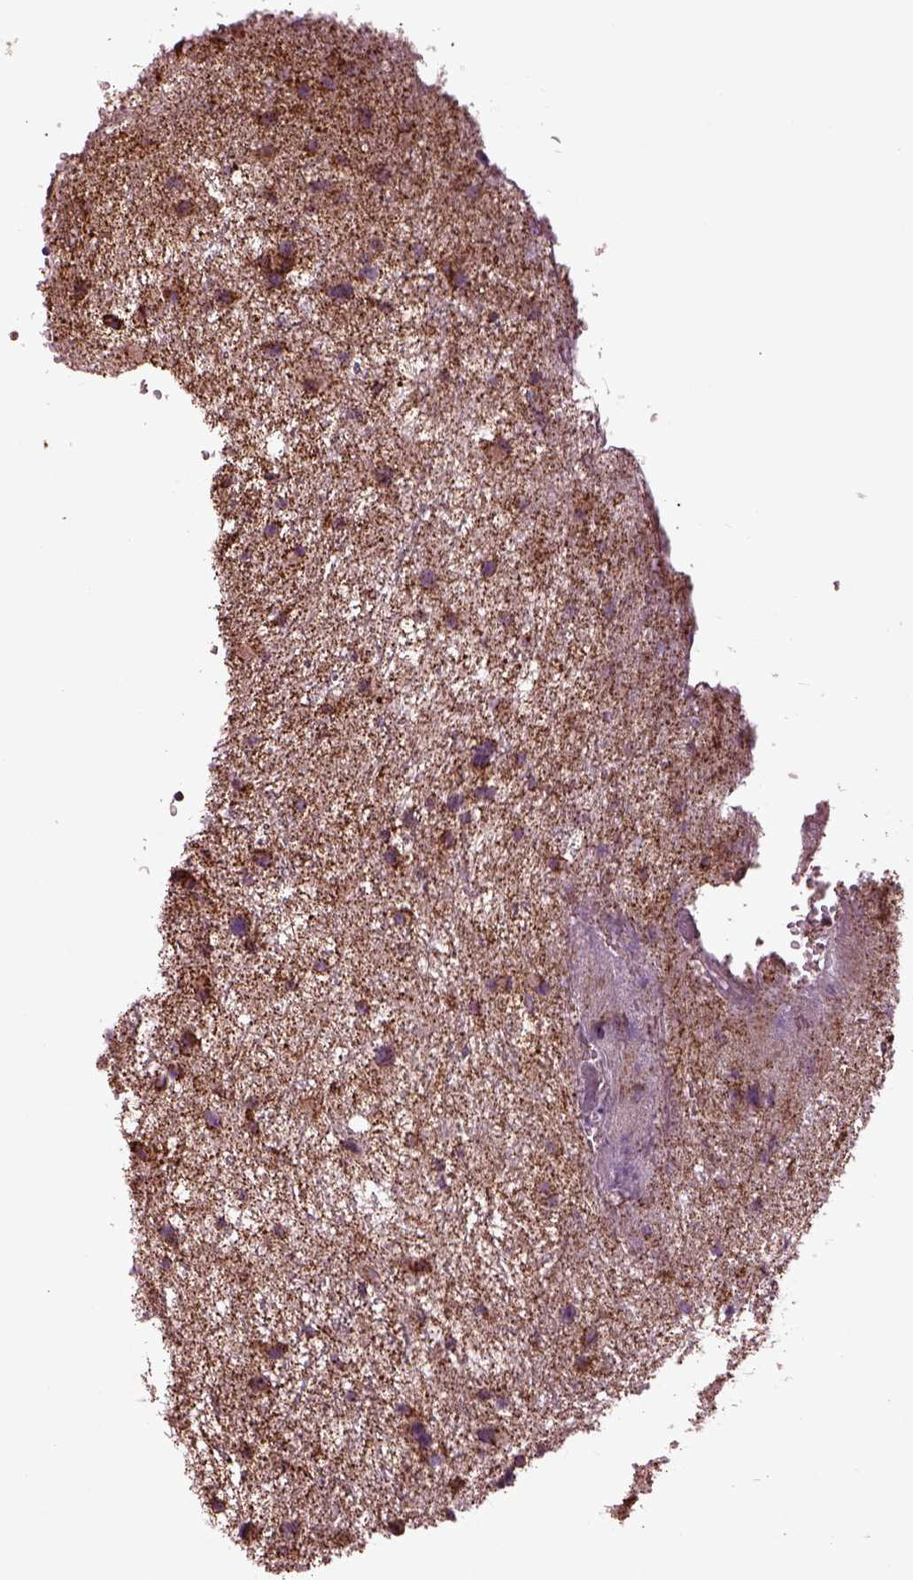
{"staining": {"intensity": "strong", "quantity": ">75%", "location": "cytoplasmic/membranous"}, "tissue": "glioma", "cell_type": "Tumor cells", "image_type": "cancer", "snomed": [{"axis": "morphology", "description": "Glioma, malignant, Low grade"}, {"axis": "topography", "description": "Brain"}], "caption": "Human malignant low-grade glioma stained with a protein marker reveals strong staining in tumor cells.", "gene": "TMEM254", "patient": {"sex": "female", "age": 32}}